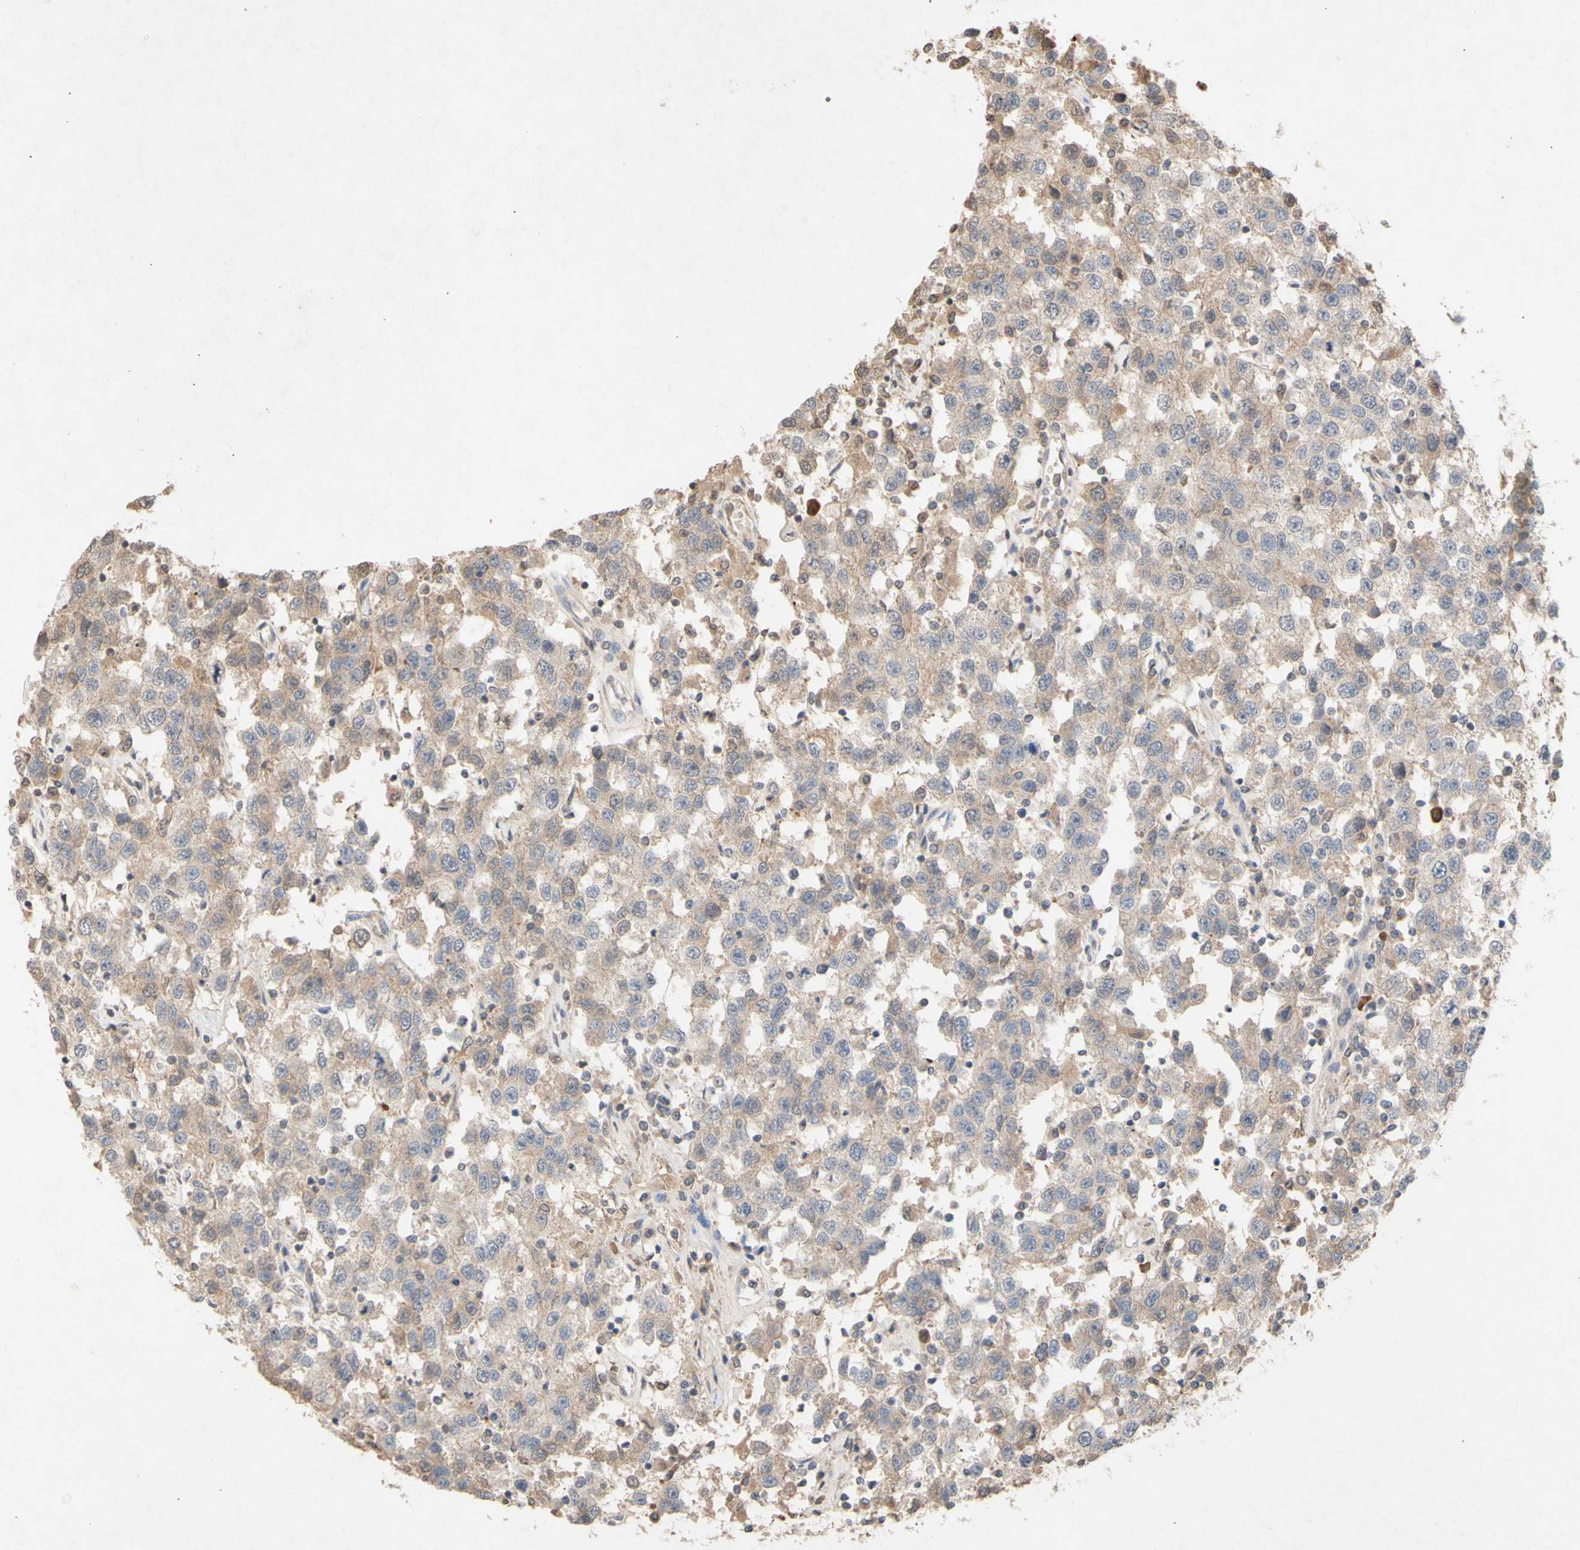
{"staining": {"intensity": "weak", "quantity": ">75%", "location": "cytoplasmic/membranous"}, "tissue": "testis cancer", "cell_type": "Tumor cells", "image_type": "cancer", "snomed": [{"axis": "morphology", "description": "Seminoma, NOS"}, {"axis": "topography", "description": "Testis"}], "caption": "Immunohistochemical staining of seminoma (testis) shows weak cytoplasmic/membranous protein staining in approximately >75% of tumor cells.", "gene": "NECTIN3", "patient": {"sex": "male", "age": 41}}